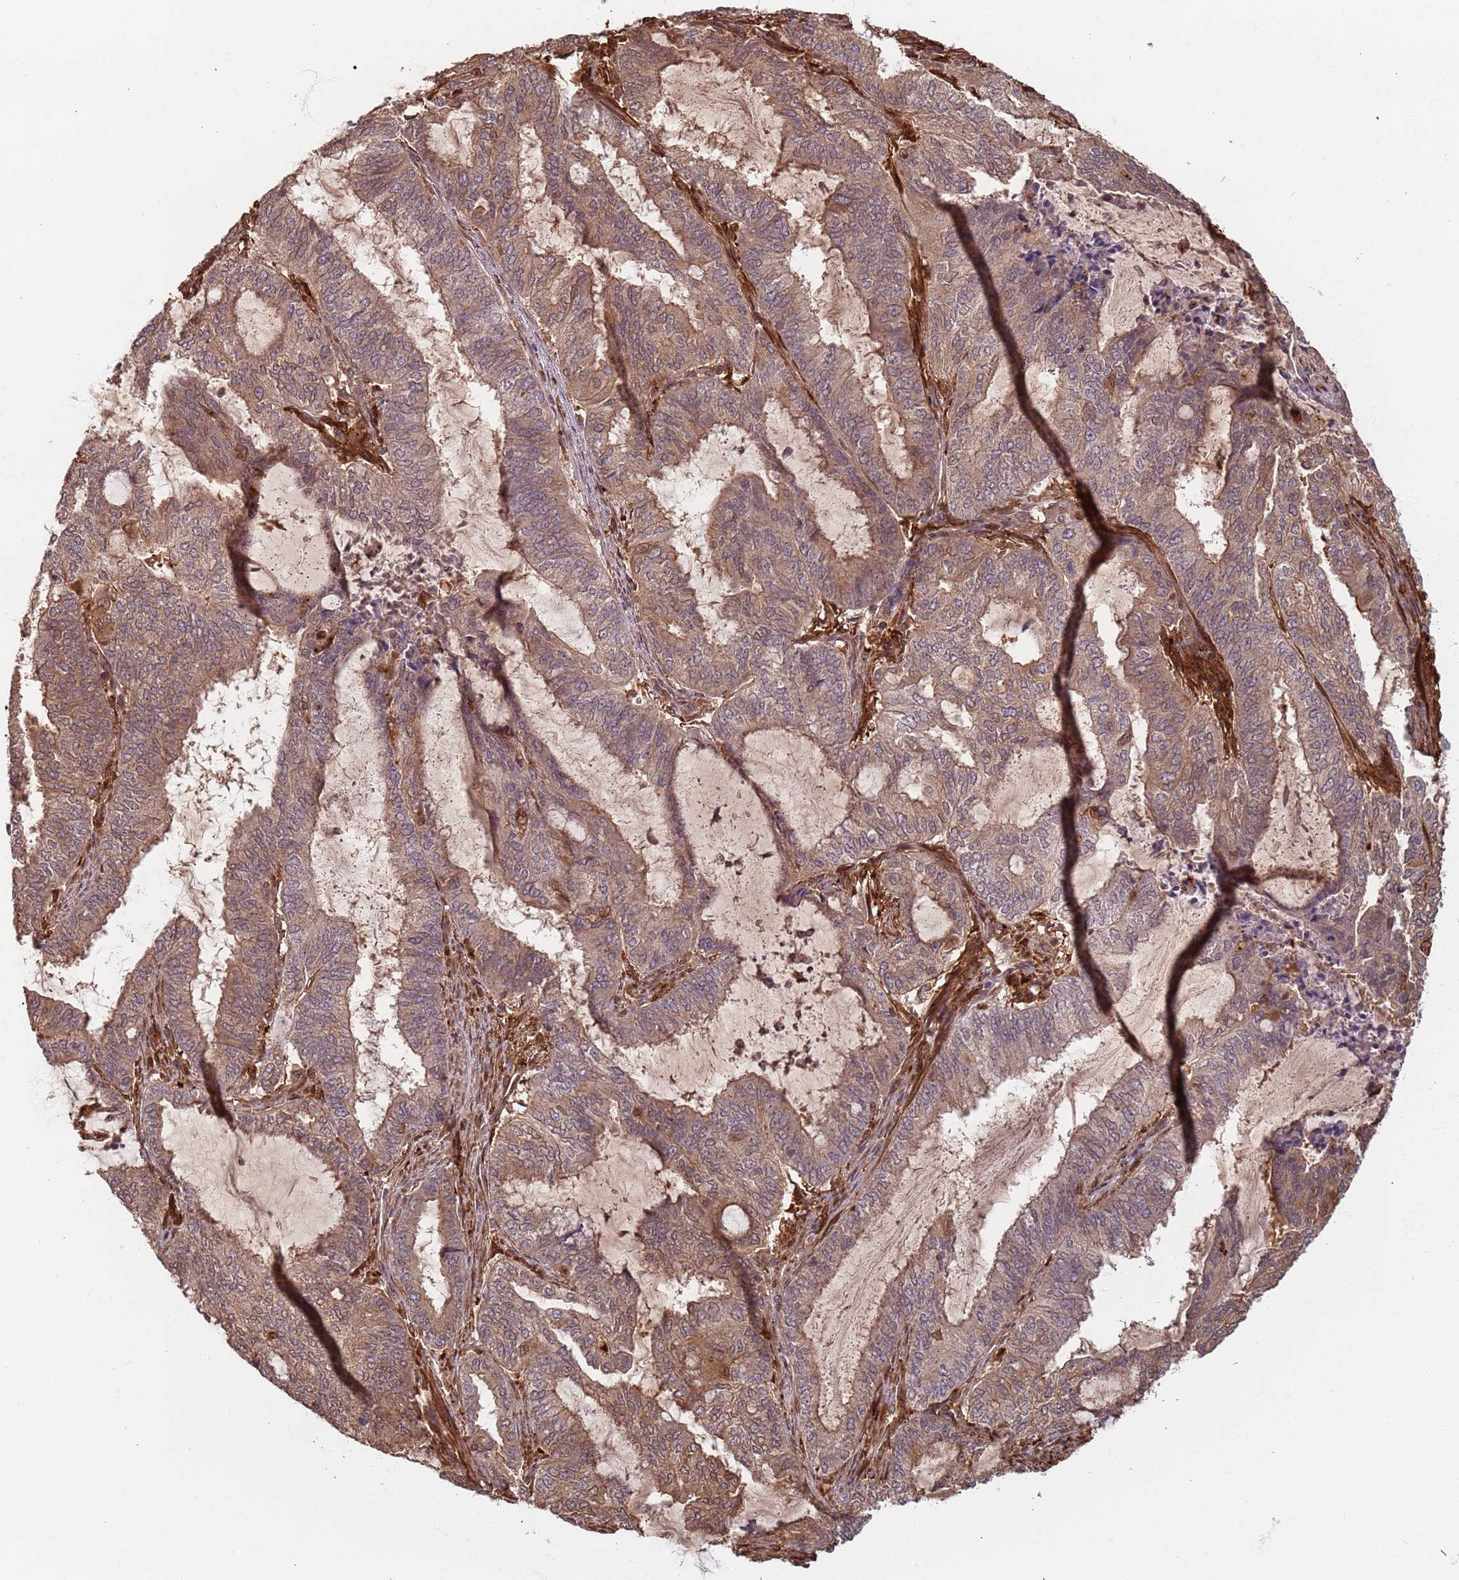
{"staining": {"intensity": "weak", "quantity": ">75%", "location": "cytoplasmic/membranous"}, "tissue": "endometrial cancer", "cell_type": "Tumor cells", "image_type": "cancer", "snomed": [{"axis": "morphology", "description": "Adenocarcinoma, NOS"}, {"axis": "topography", "description": "Endometrium"}], "caption": "Tumor cells demonstrate low levels of weak cytoplasmic/membranous positivity in about >75% of cells in human adenocarcinoma (endometrial).", "gene": "SDCCAG8", "patient": {"sex": "female", "age": 51}}